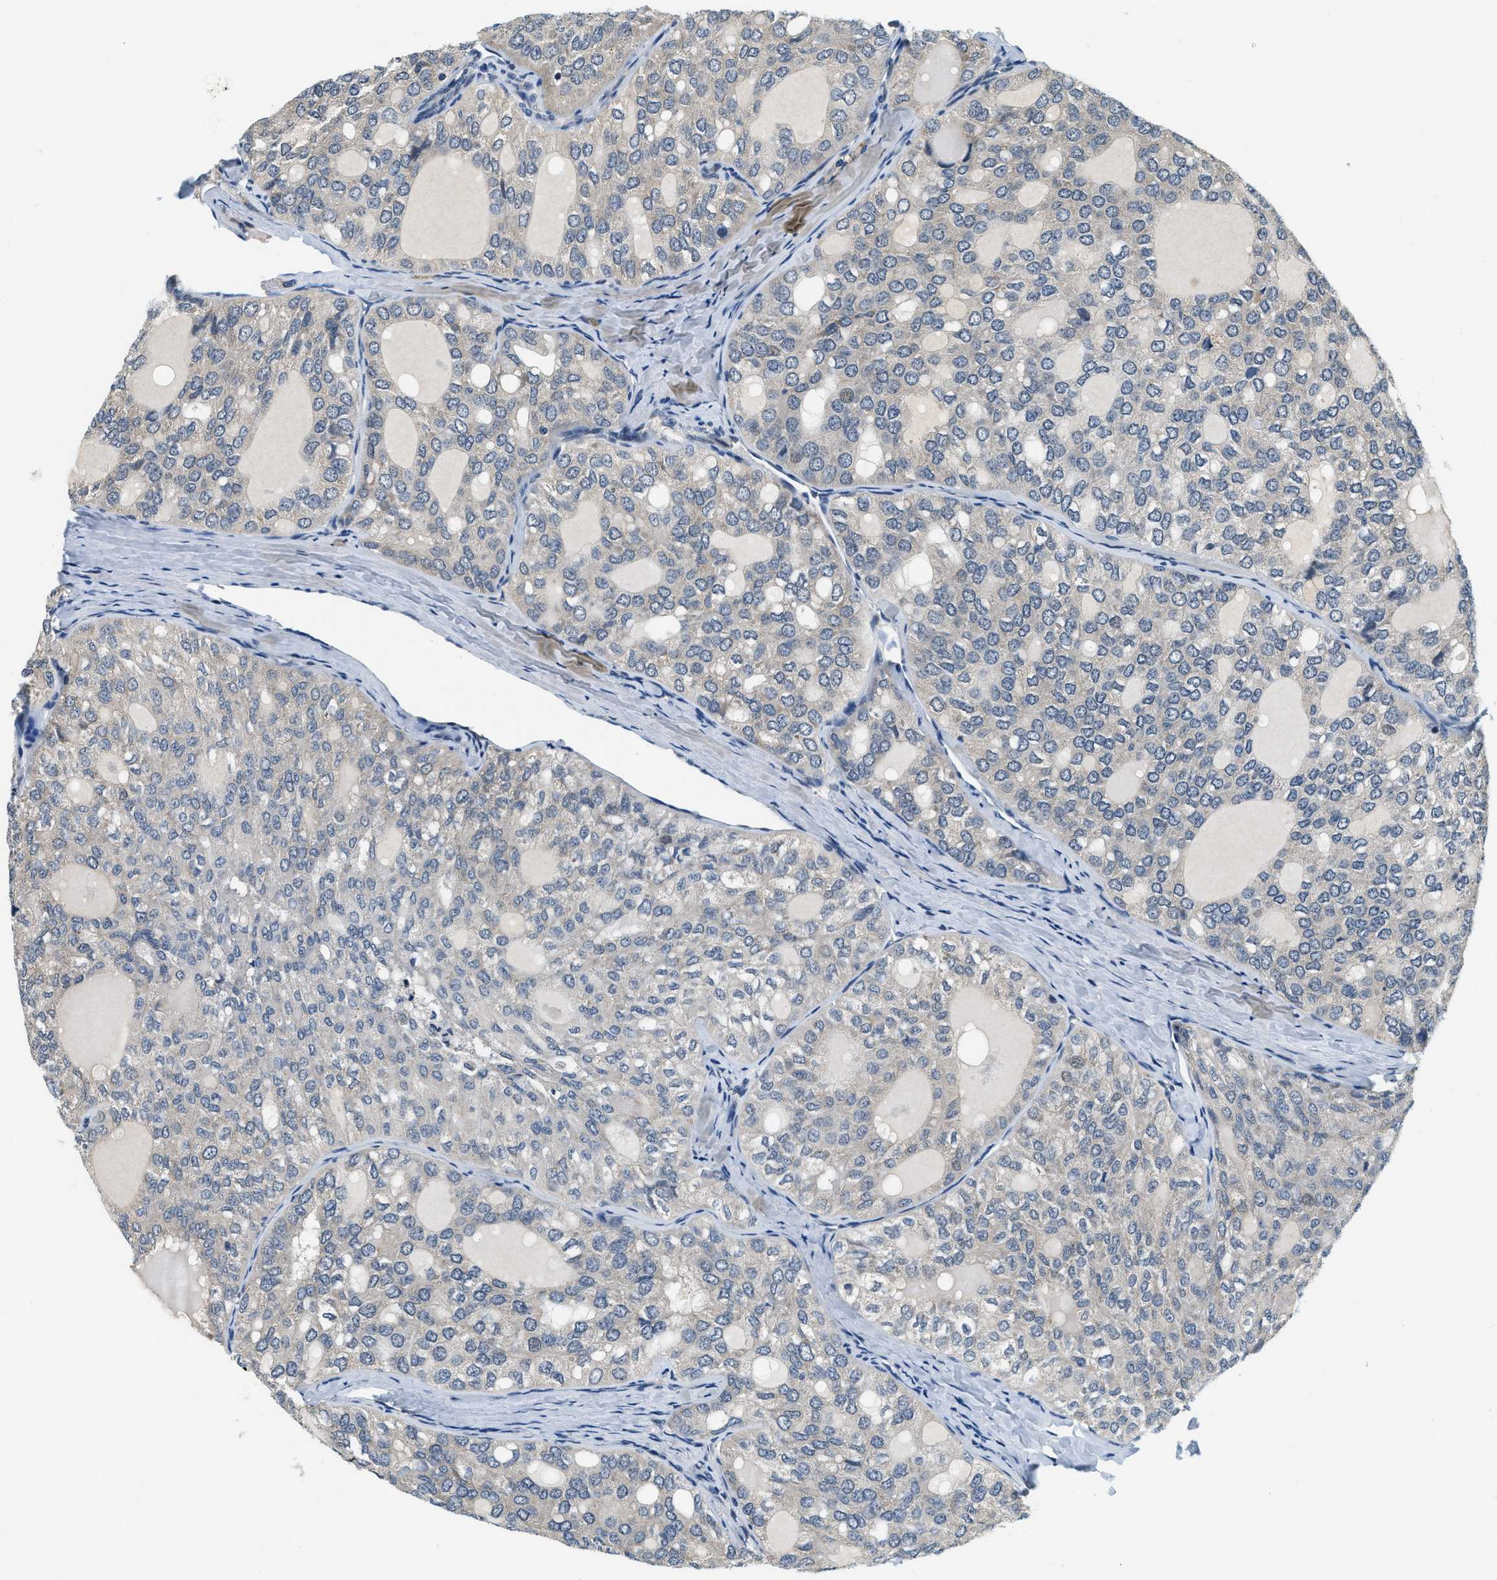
{"staining": {"intensity": "negative", "quantity": "none", "location": "none"}, "tissue": "thyroid cancer", "cell_type": "Tumor cells", "image_type": "cancer", "snomed": [{"axis": "morphology", "description": "Follicular adenoma carcinoma, NOS"}, {"axis": "topography", "description": "Thyroid gland"}], "caption": "This is an immunohistochemistry (IHC) image of thyroid follicular adenoma carcinoma. There is no positivity in tumor cells.", "gene": "YAE1", "patient": {"sex": "male", "age": 75}}